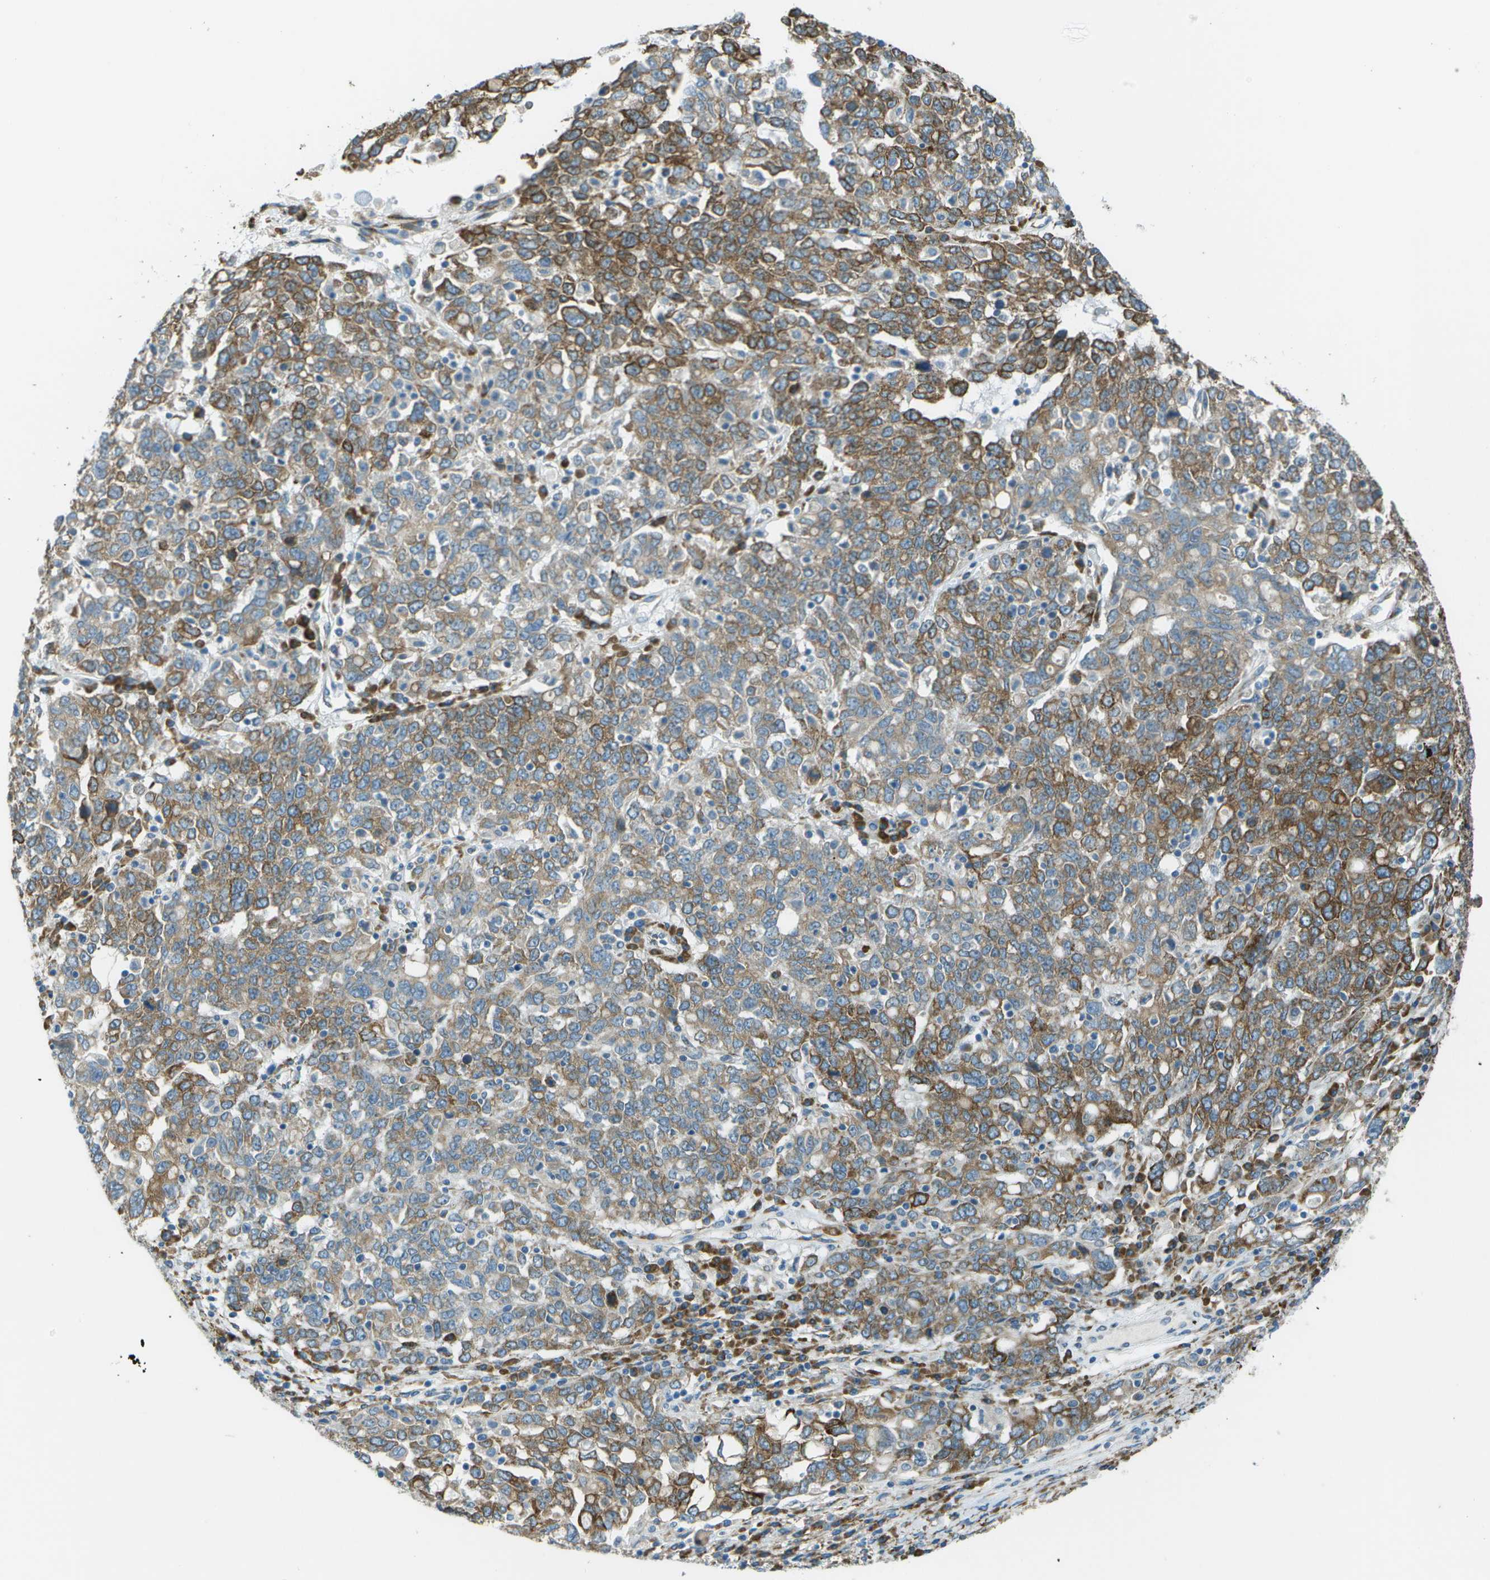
{"staining": {"intensity": "moderate", "quantity": ">75%", "location": "cytoplasmic/membranous"}, "tissue": "ovarian cancer", "cell_type": "Tumor cells", "image_type": "cancer", "snomed": [{"axis": "morphology", "description": "Carcinoma, endometroid"}, {"axis": "topography", "description": "Ovary"}], "caption": "Protein staining of ovarian cancer tissue demonstrates moderate cytoplasmic/membranous staining in about >75% of tumor cells.", "gene": "KCTD3", "patient": {"sex": "female", "age": 62}}